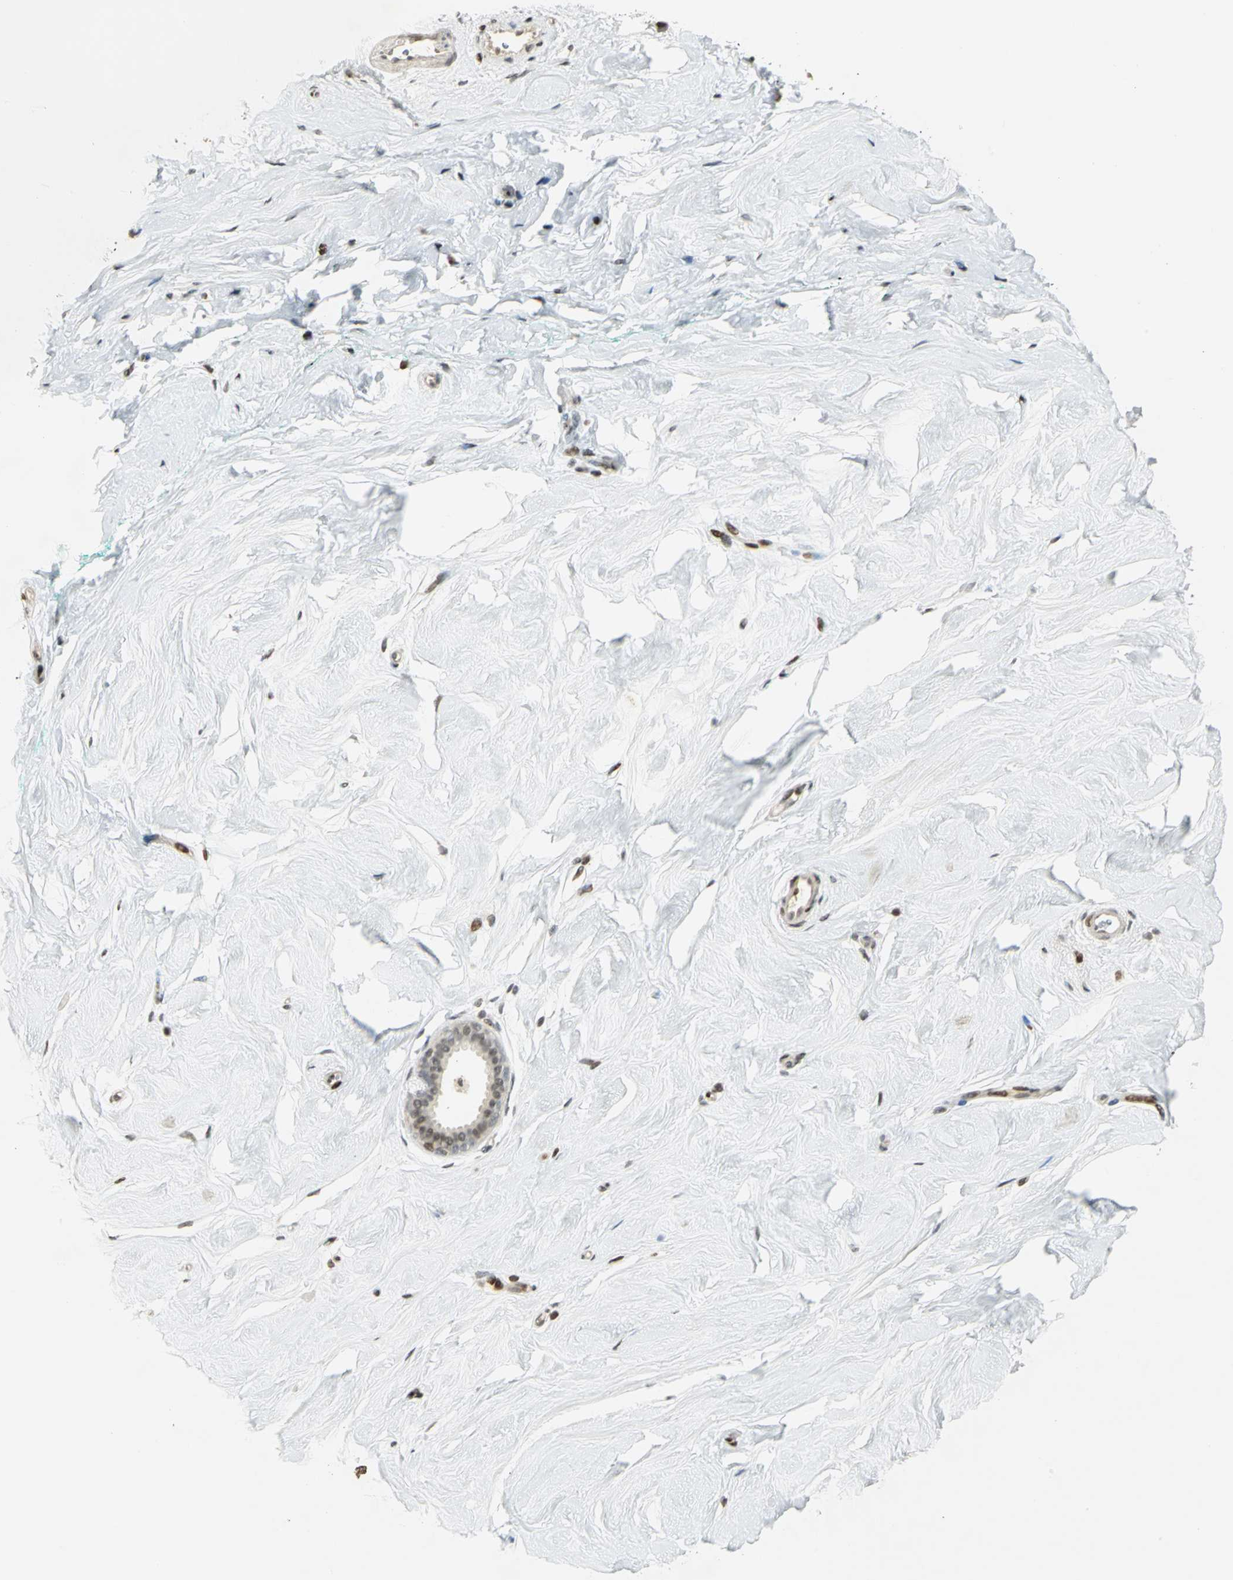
{"staining": {"intensity": "moderate", "quantity": "25%-75%", "location": "nuclear"}, "tissue": "breast", "cell_type": "Adipocytes", "image_type": "normal", "snomed": [{"axis": "morphology", "description": "Normal tissue, NOS"}, {"axis": "topography", "description": "Breast"}], "caption": "IHC photomicrograph of normal breast: human breast stained using immunohistochemistry (IHC) reveals medium levels of moderate protein expression localized specifically in the nuclear of adipocytes, appearing as a nuclear brown color.", "gene": "KDM1A", "patient": {"sex": "female", "age": 52}}